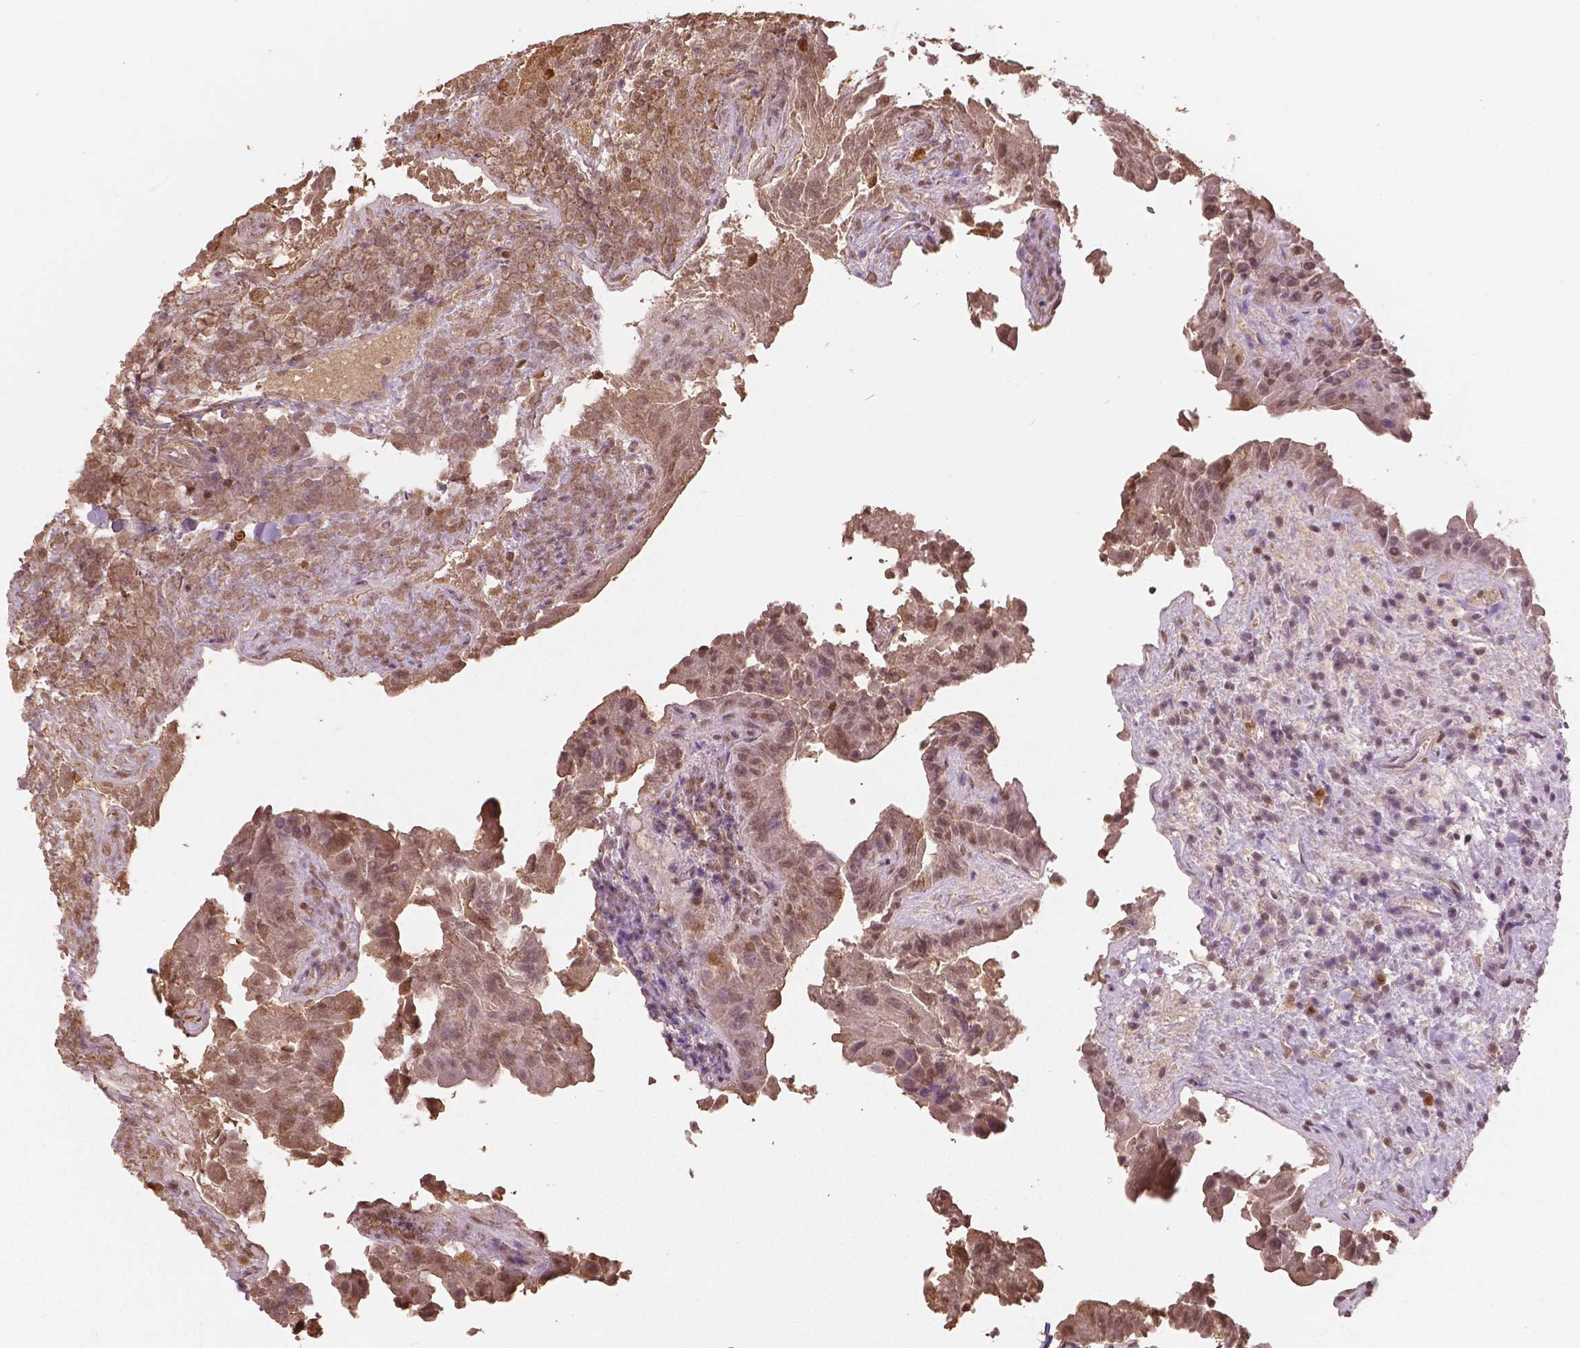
{"staining": {"intensity": "weak", "quantity": "25%-75%", "location": "cytoplasmic/membranous,nuclear"}, "tissue": "thyroid cancer", "cell_type": "Tumor cells", "image_type": "cancer", "snomed": [{"axis": "morphology", "description": "Papillary adenocarcinoma, NOS"}, {"axis": "topography", "description": "Thyroid gland"}], "caption": "Human papillary adenocarcinoma (thyroid) stained for a protein (brown) exhibits weak cytoplasmic/membranous and nuclear positive expression in approximately 25%-75% of tumor cells.", "gene": "S100A4", "patient": {"sex": "female", "age": 37}}